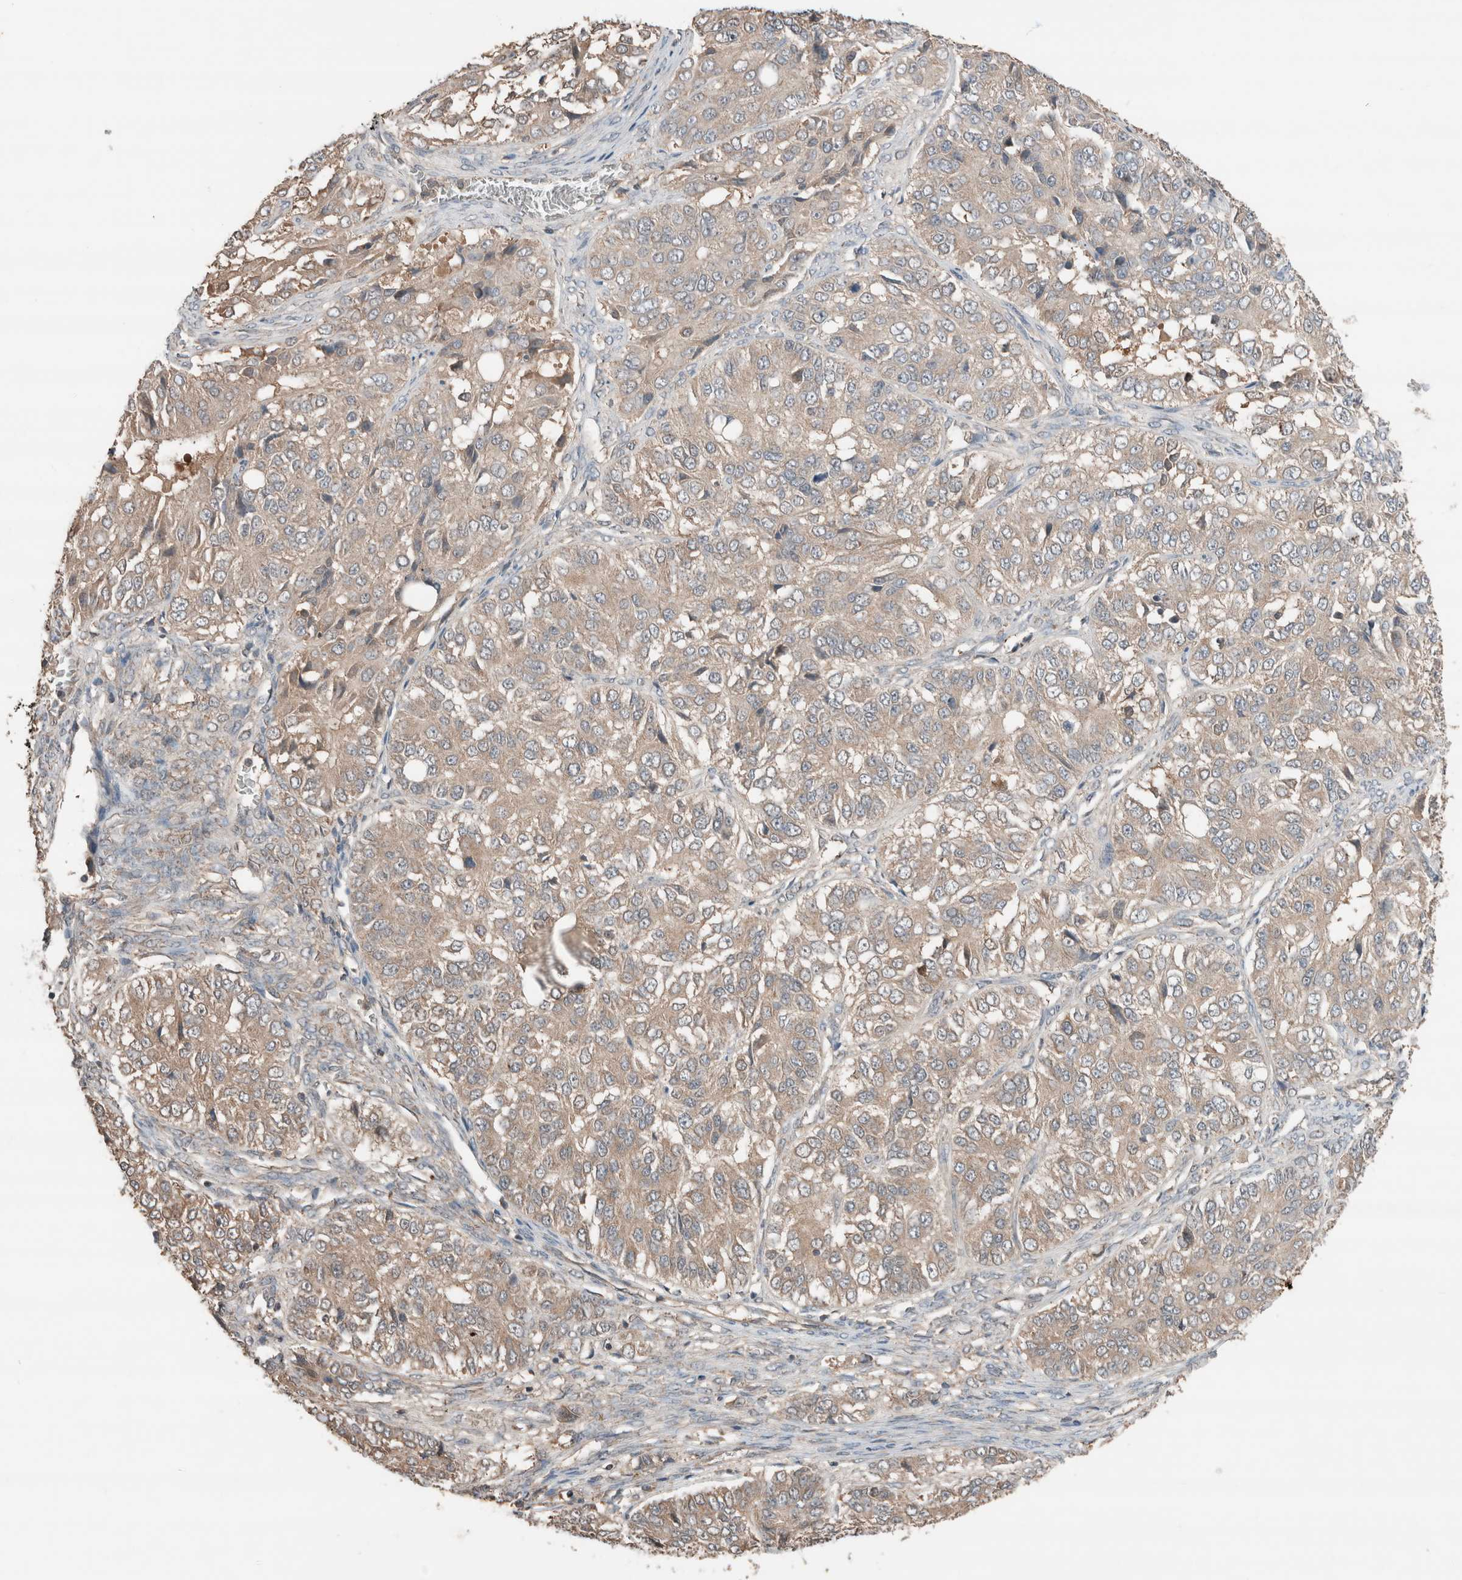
{"staining": {"intensity": "weak", "quantity": "<25%", "location": "cytoplasmic/membranous"}, "tissue": "ovarian cancer", "cell_type": "Tumor cells", "image_type": "cancer", "snomed": [{"axis": "morphology", "description": "Carcinoma, endometroid"}, {"axis": "topography", "description": "Ovary"}], "caption": "The immunohistochemistry (IHC) photomicrograph has no significant positivity in tumor cells of ovarian cancer (endometroid carcinoma) tissue.", "gene": "ERAP2", "patient": {"sex": "female", "age": 51}}